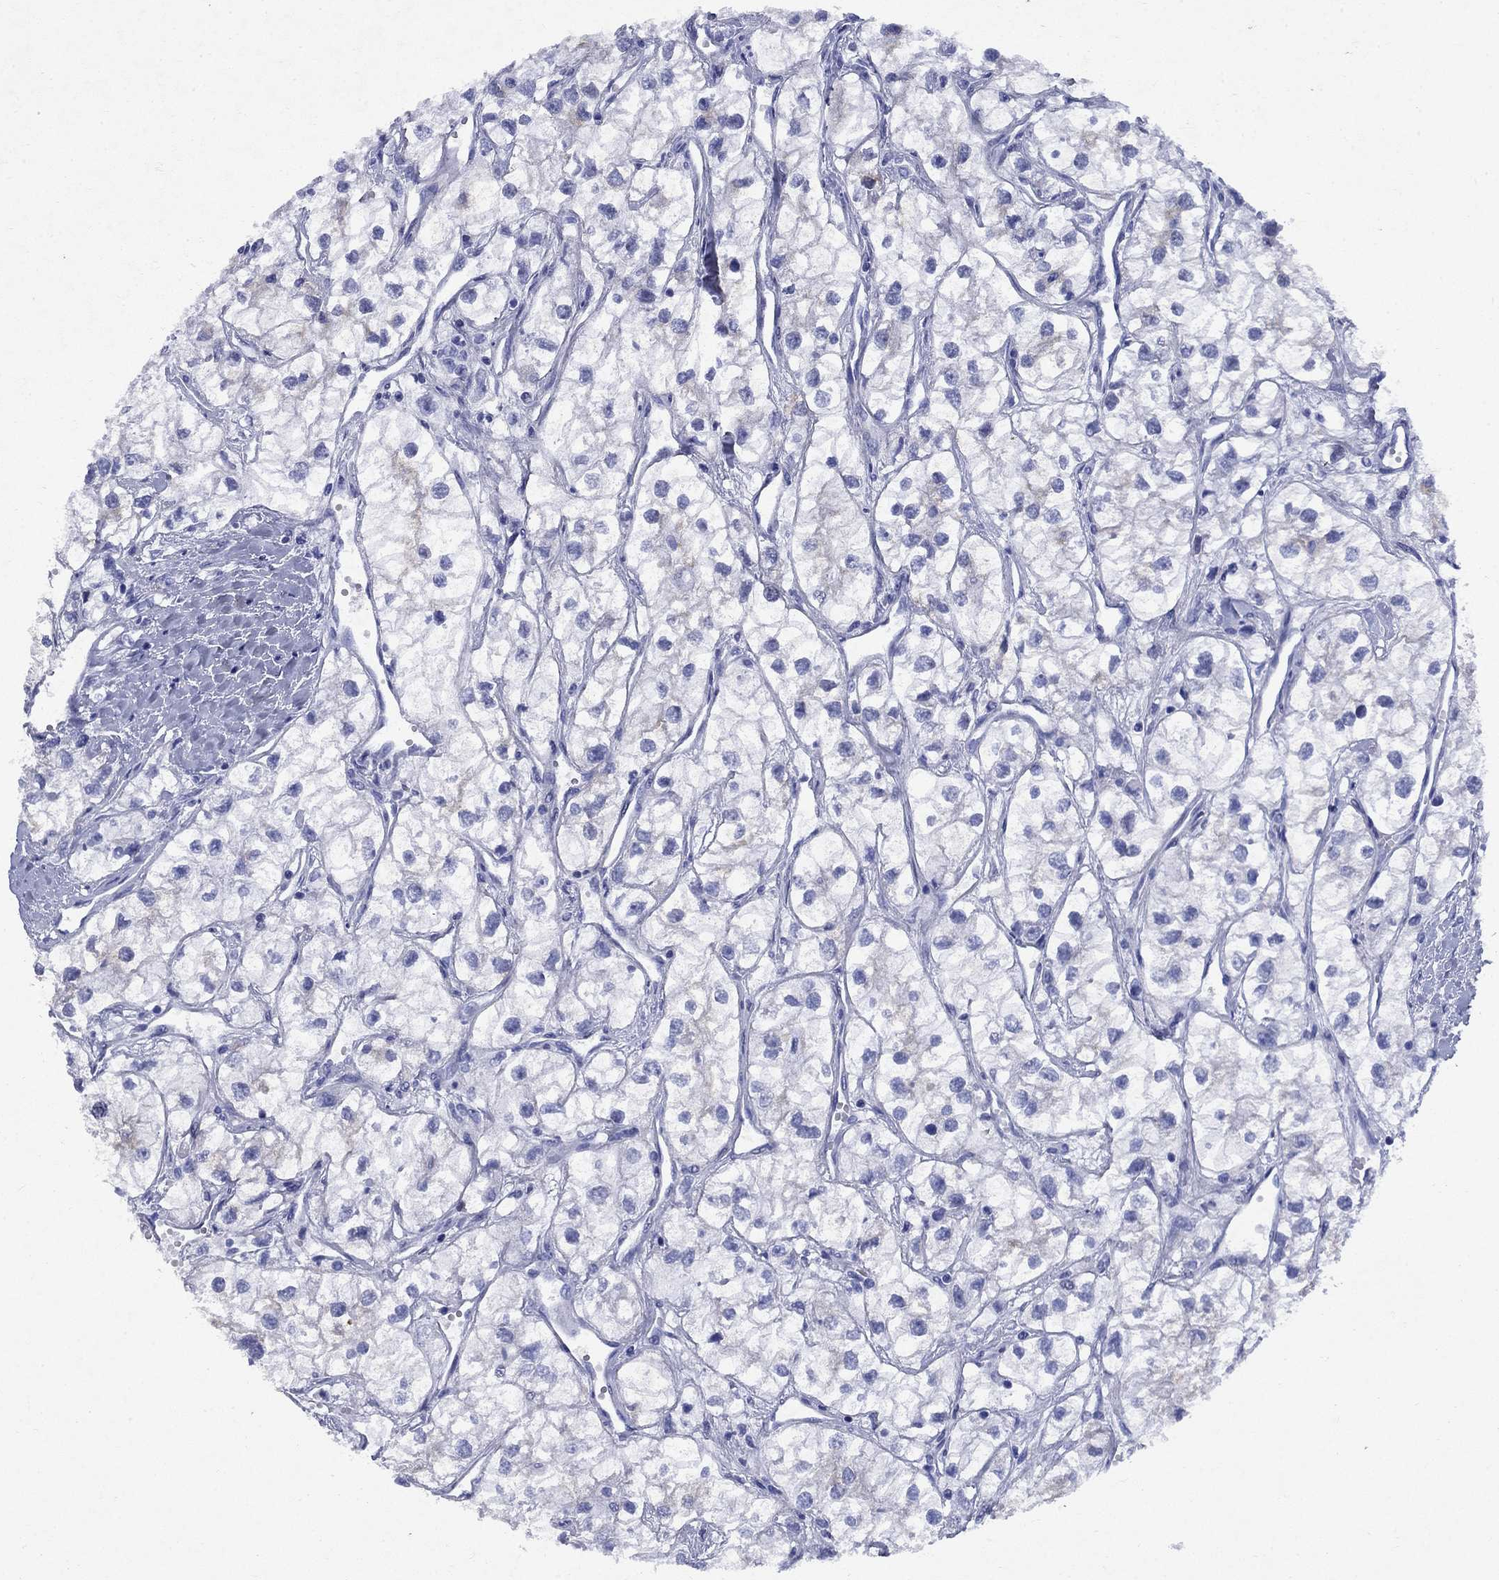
{"staining": {"intensity": "negative", "quantity": "none", "location": "none"}, "tissue": "renal cancer", "cell_type": "Tumor cells", "image_type": "cancer", "snomed": [{"axis": "morphology", "description": "Adenocarcinoma, NOS"}, {"axis": "topography", "description": "Kidney"}], "caption": "An IHC photomicrograph of renal adenocarcinoma is shown. There is no staining in tumor cells of renal adenocarcinoma.", "gene": "STAB2", "patient": {"sex": "male", "age": 59}}